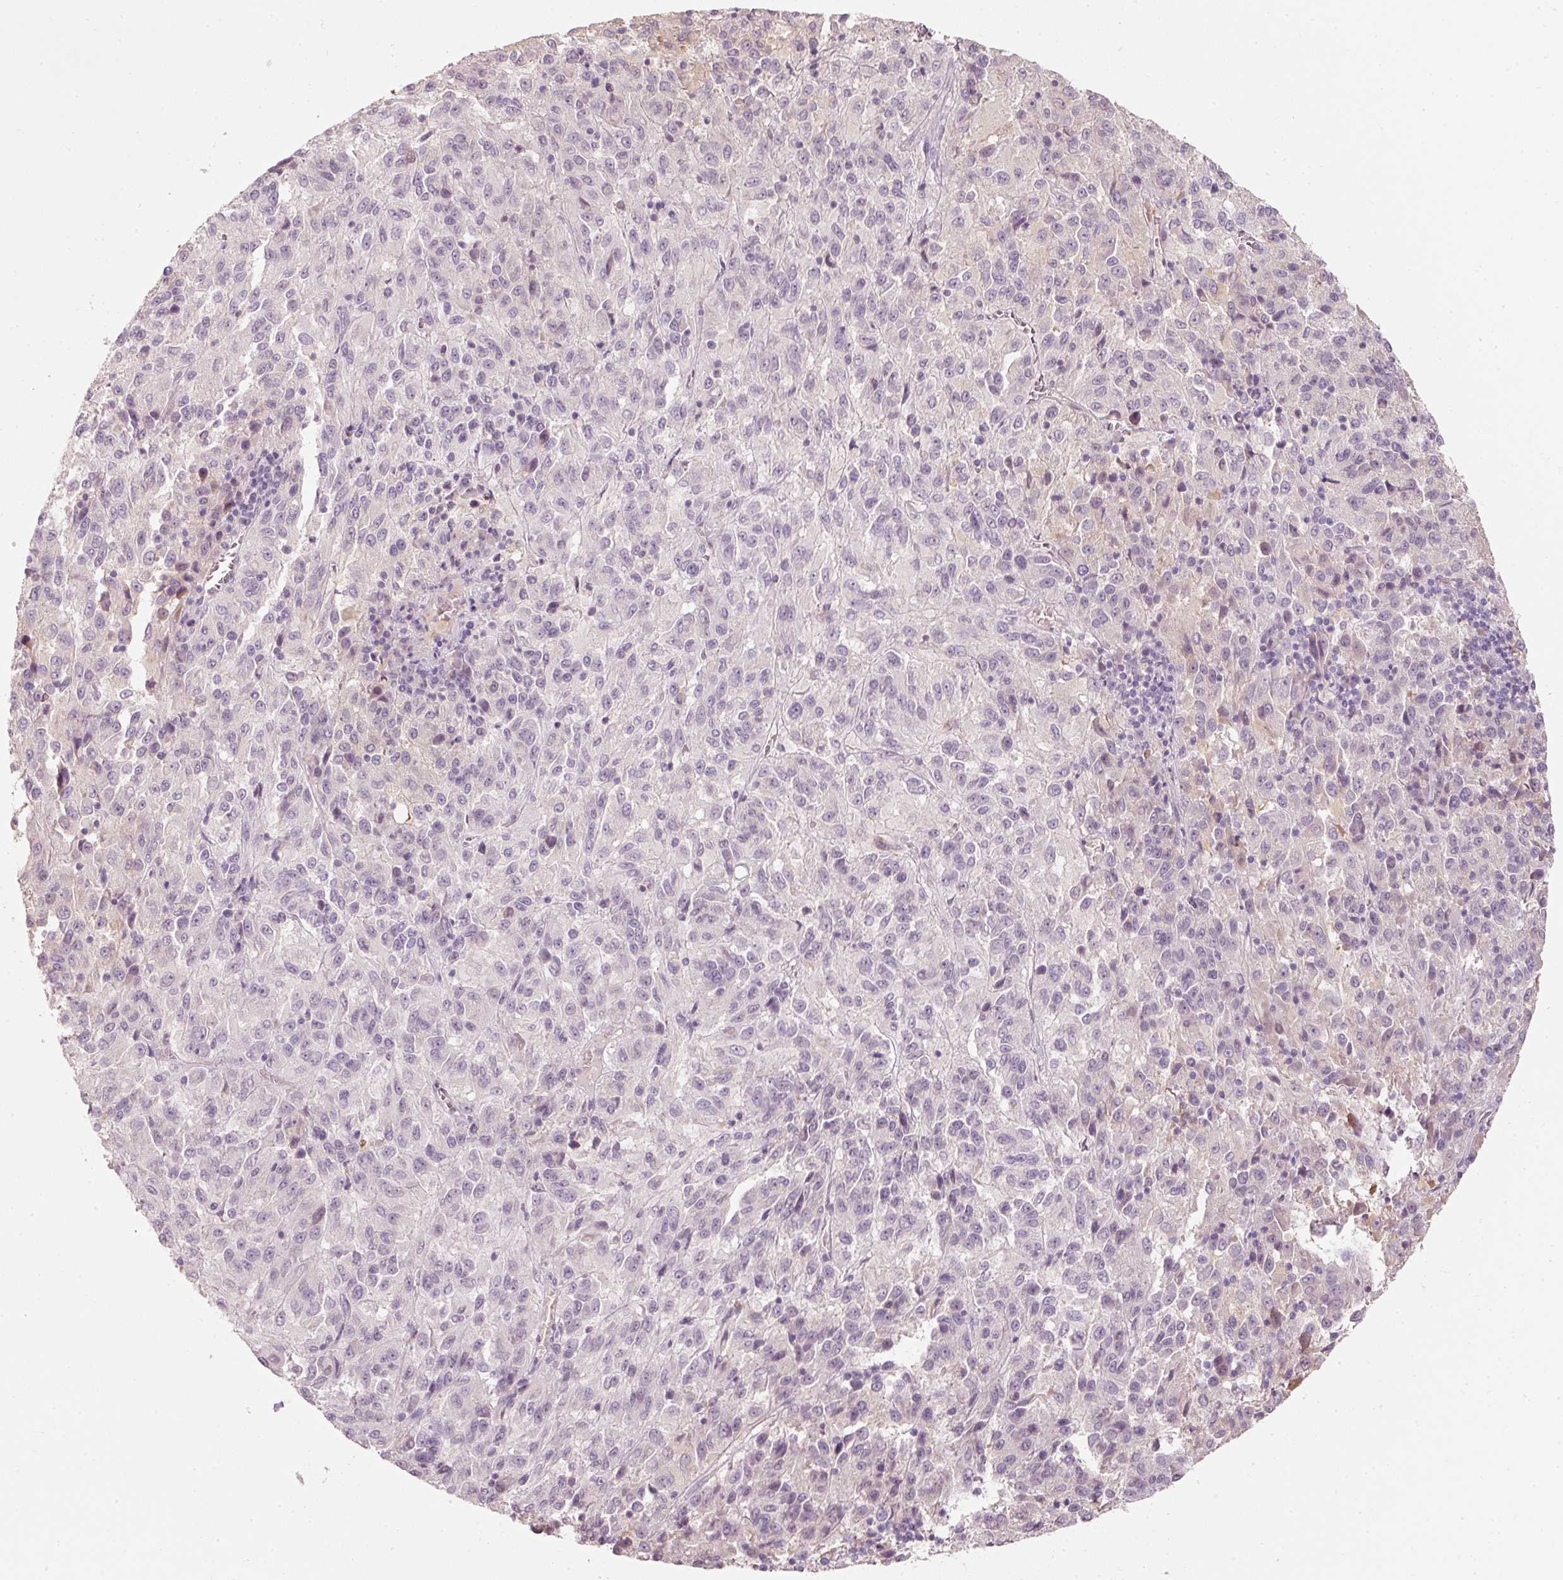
{"staining": {"intensity": "negative", "quantity": "none", "location": "none"}, "tissue": "melanoma", "cell_type": "Tumor cells", "image_type": "cancer", "snomed": [{"axis": "morphology", "description": "Malignant melanoma, Metastatic site"}, {"axis": "topography", "description": "Lung"}], "caption": "DAB (3,3'-diaminobenzidine) immunohistochemical staining of human melanoma reveals no significant staining in tumor cells.", "gene": "STEAP1", "patient": {"sex": "male", "age": 64}}